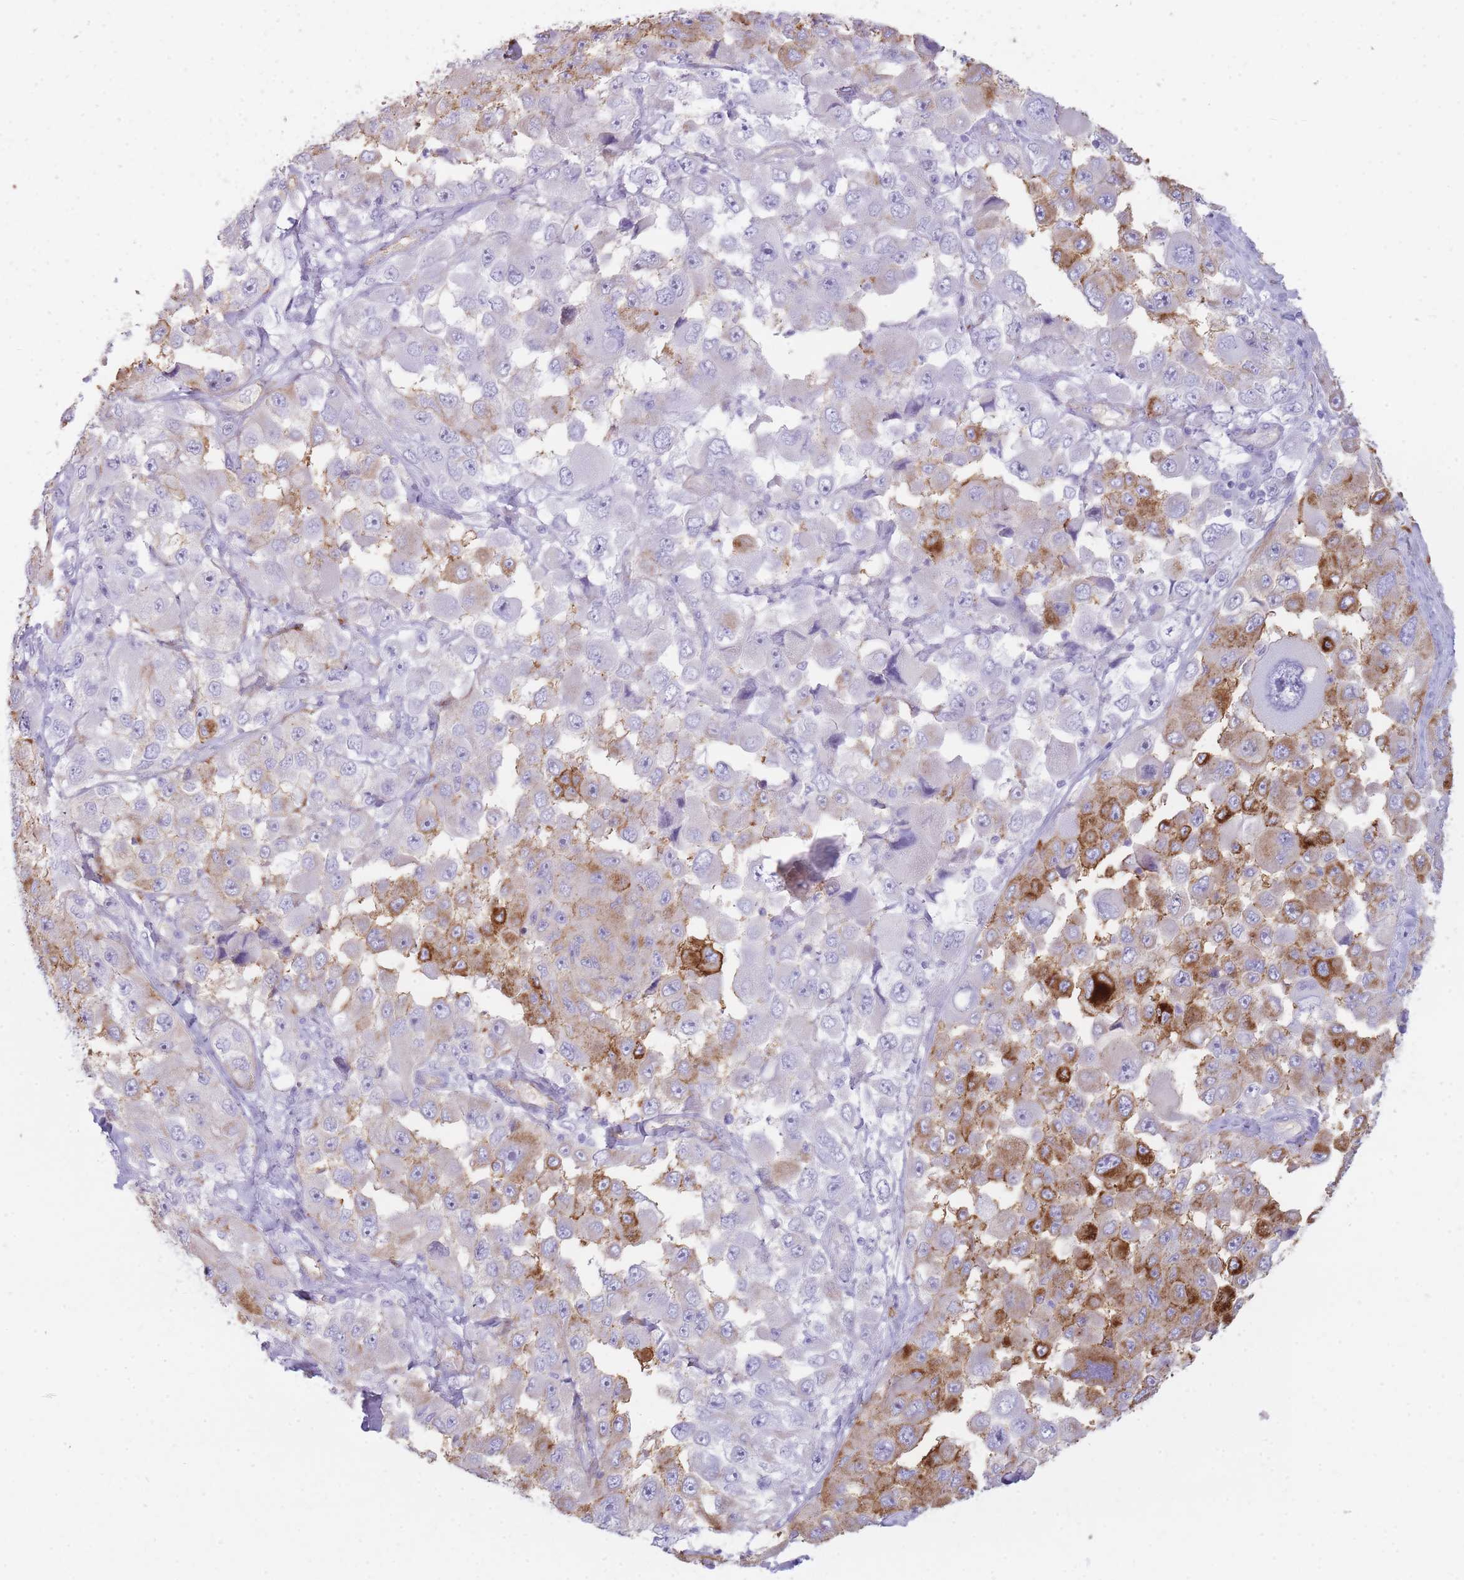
{"staining": {"intensity": "strong", "quantity": "25%-75%", "location": "cytoplasmic/membranous"}, "tissue": "melanoma", "cell_type": "Tumor cells", "image_type": "cancer", "snomed": [{"axis": "morphology", "description": "Malignant melanoma, Metastatic site"}, {"axis": "topography", "description": "Lymph node"}], "caption": "Strong cytoplasmic/membranous expression is identified in about 25%-75% of tumor cells in malignant melanoma (metastatic site). The staining was performed using DAB (3,3'-diaminobenzidine) to visualize the protein expression in brown, while the nuclei were stained in blue with hematoxylin (Magnification: 20x).", "gene": "UTP14A", "patient": {"sex": "male", "age": 62}}